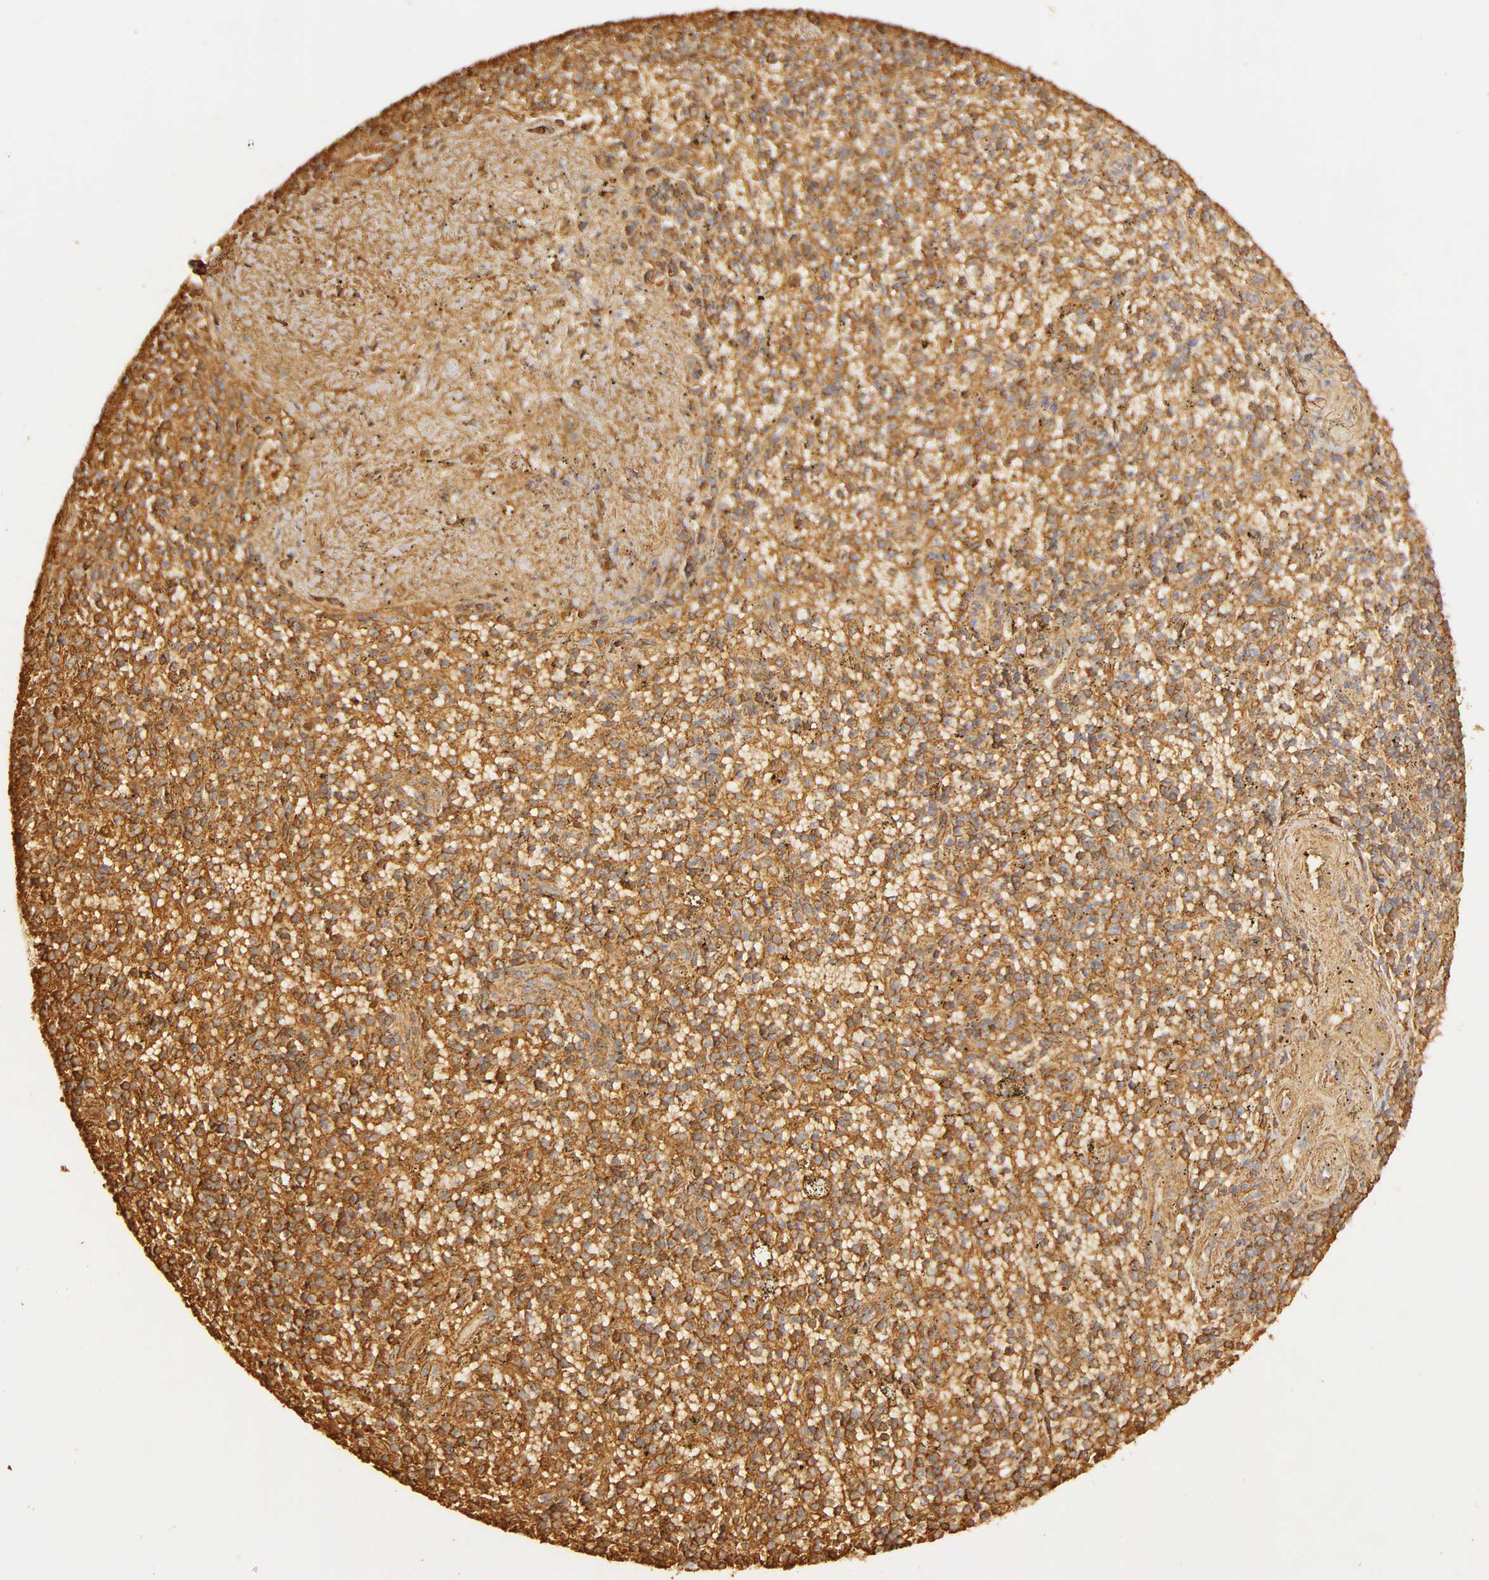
{"staining": {"intensity": "moderate", "quantity": ">75%", "location": "cytoplasmic/membranous"}, "tissue": "spleen", "cell_type": "Cells in red pulp", "image_type": "normal", "snomed": [{"axis": "morphology", "description": "Normal tissue, NOS"}, {"axis": "topography", "description": "Spleen"}], "caption": "A brown stain highlights moderate cytoplasmic/membranous staining of a protein in cells in red pulp of normal spleen. Using DAB (3,3'-diaminobenzidine) (brown) and hematoxylin (blue) stains, captured at high magnification using brightfield microscopy.", "gene": "COL4A1", "patient": {"sex": "male", "age": 72}}